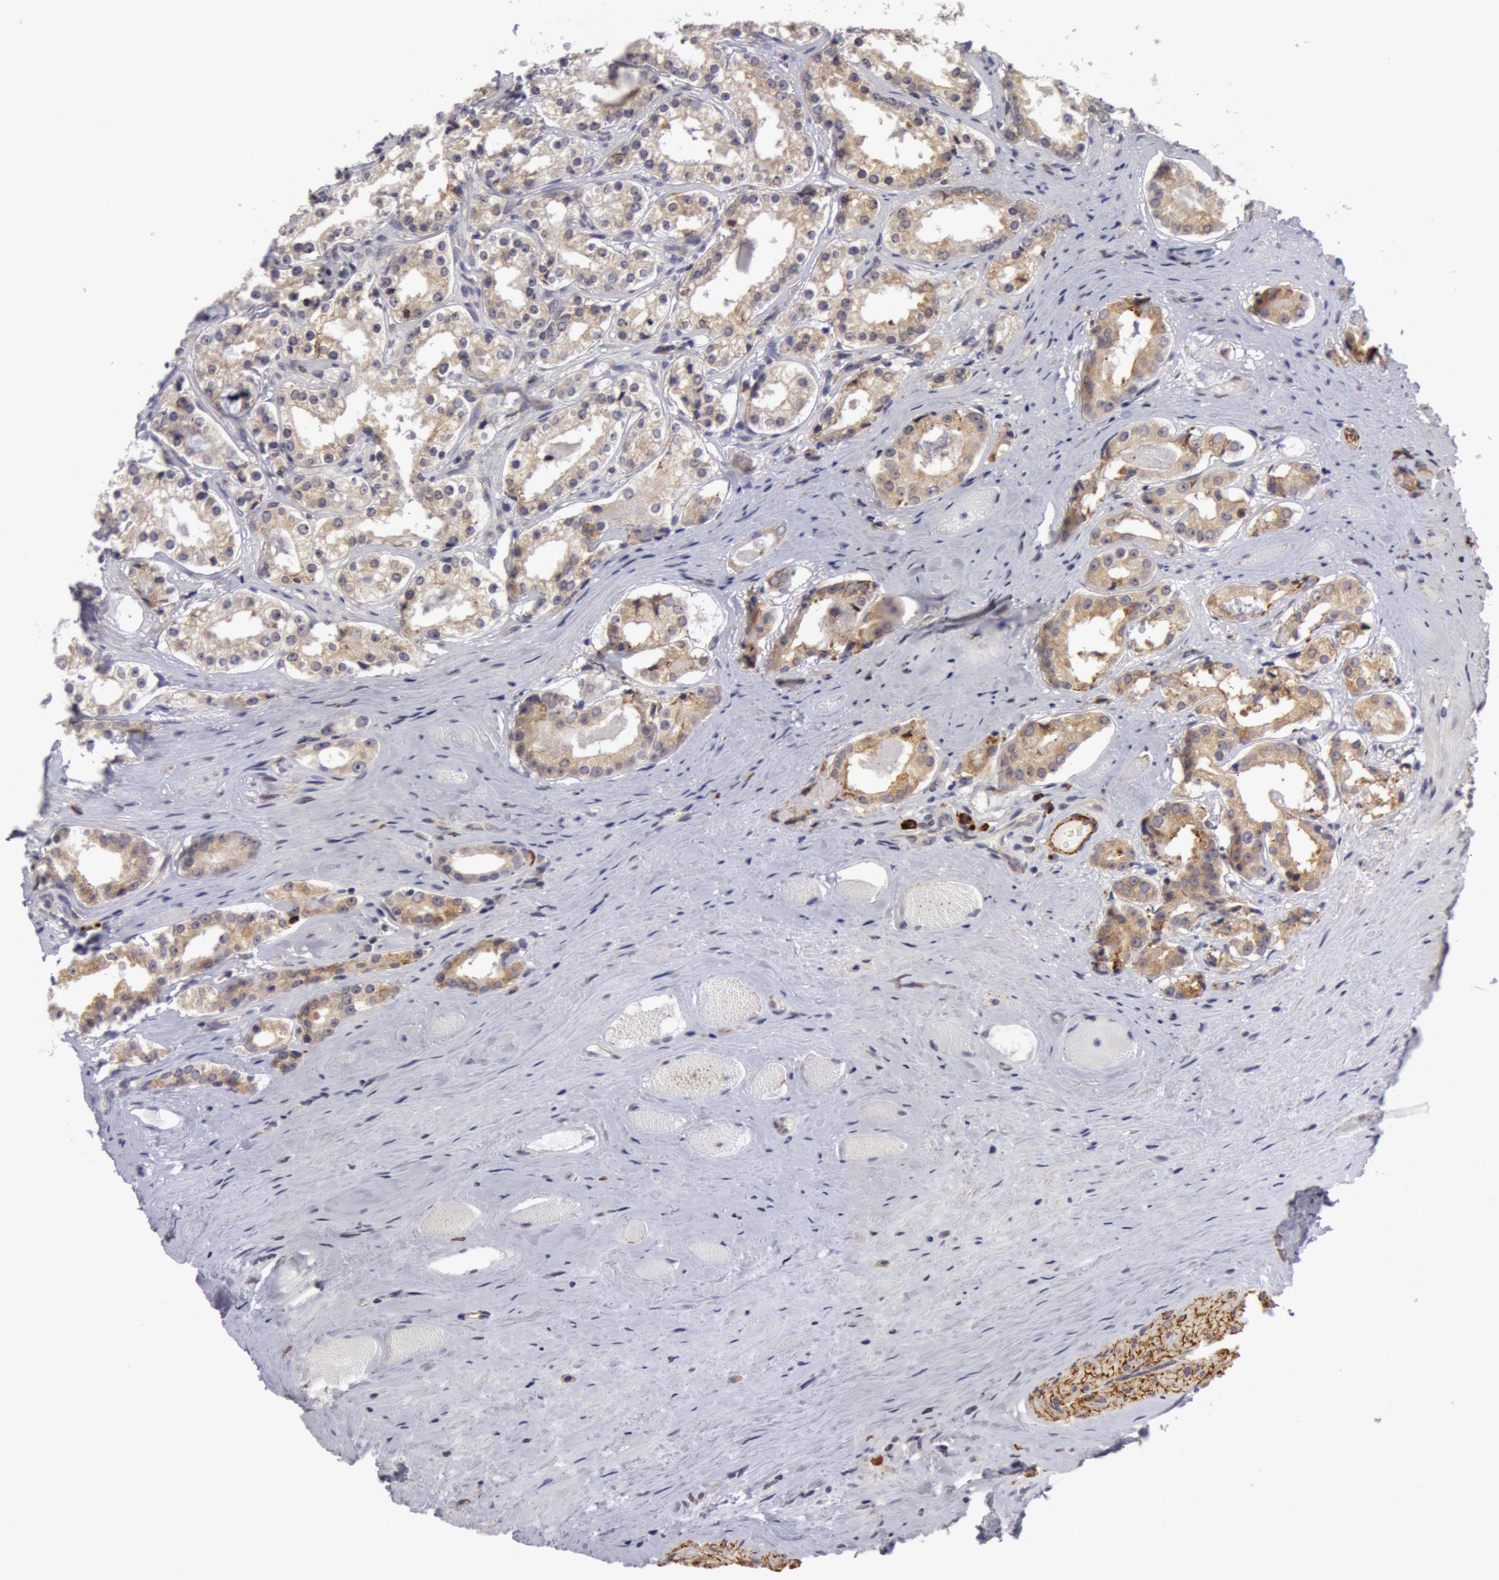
{"staining": {"intensity": "weak", "quantity": "25%-75%", "location": "cytoplasmic/membranous"}, "tissue": "prostate cancer", "cell_type": "Tumor cells", "image_type": "cancer", "snomed": [{"axis": "morphology", "description": "Adenocarcinoma, Medium grade"}, {"axis": "topography", "description": "Prostate"}], "caption": "Brown immunohistochemical staining in prostate medium-grade adenocarcinoma displays weak cytoplasmic/membranous staining in approximately 25%-75% of tumor cells. The staining was performed using DAB, with brown indicating positive protein expression. Nuclei are stained blue with hematoxylin.", "gene": "IL23A", "patient": {"sex": "male", "age": 73}}